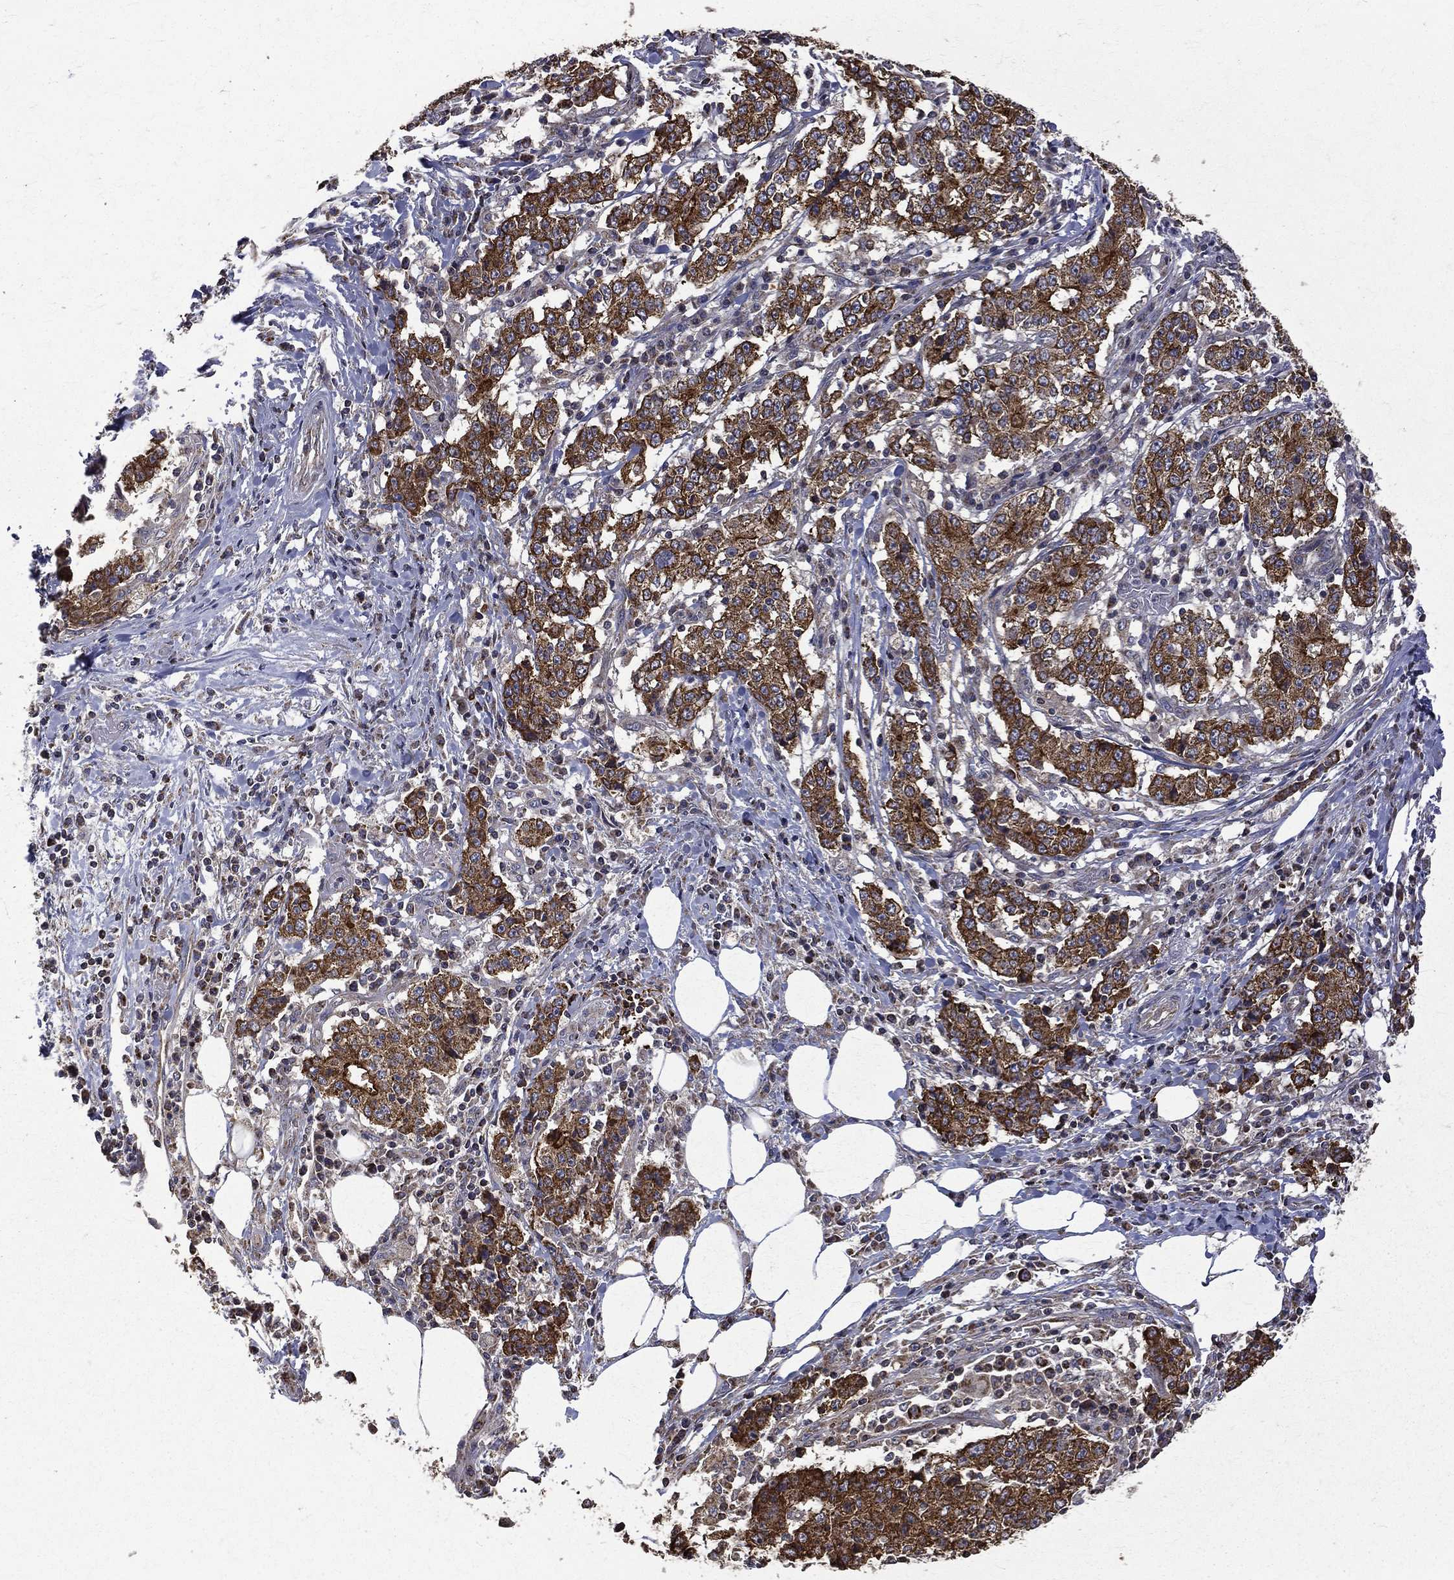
{"staining": {"intensity": "strong", "quantity": ">75%", "location": "cytoplasmic/membranous"}, "tissue": "stomach cancer", "cell_type": "Tumor cells", "image_type": "cancer", "snomed": [{"axis": "morphology", "description": "Adenocarcinoma, NOS"}, {"axis": "topography", "description": "Stomach"}], "caption": "DAB immunohistochemical staining of human stomach cancer (adenocarcinoma) demonstrates strong cytoplasmic/membranous protein staining in approximately >75% of tumor cells. The staining was performed using DAB, with brown indicating positive protein expression. Nuclei are stained blue with hematoxylin.", "gene": "RPGR", "patient": {"sex": "male", "age": 59}}